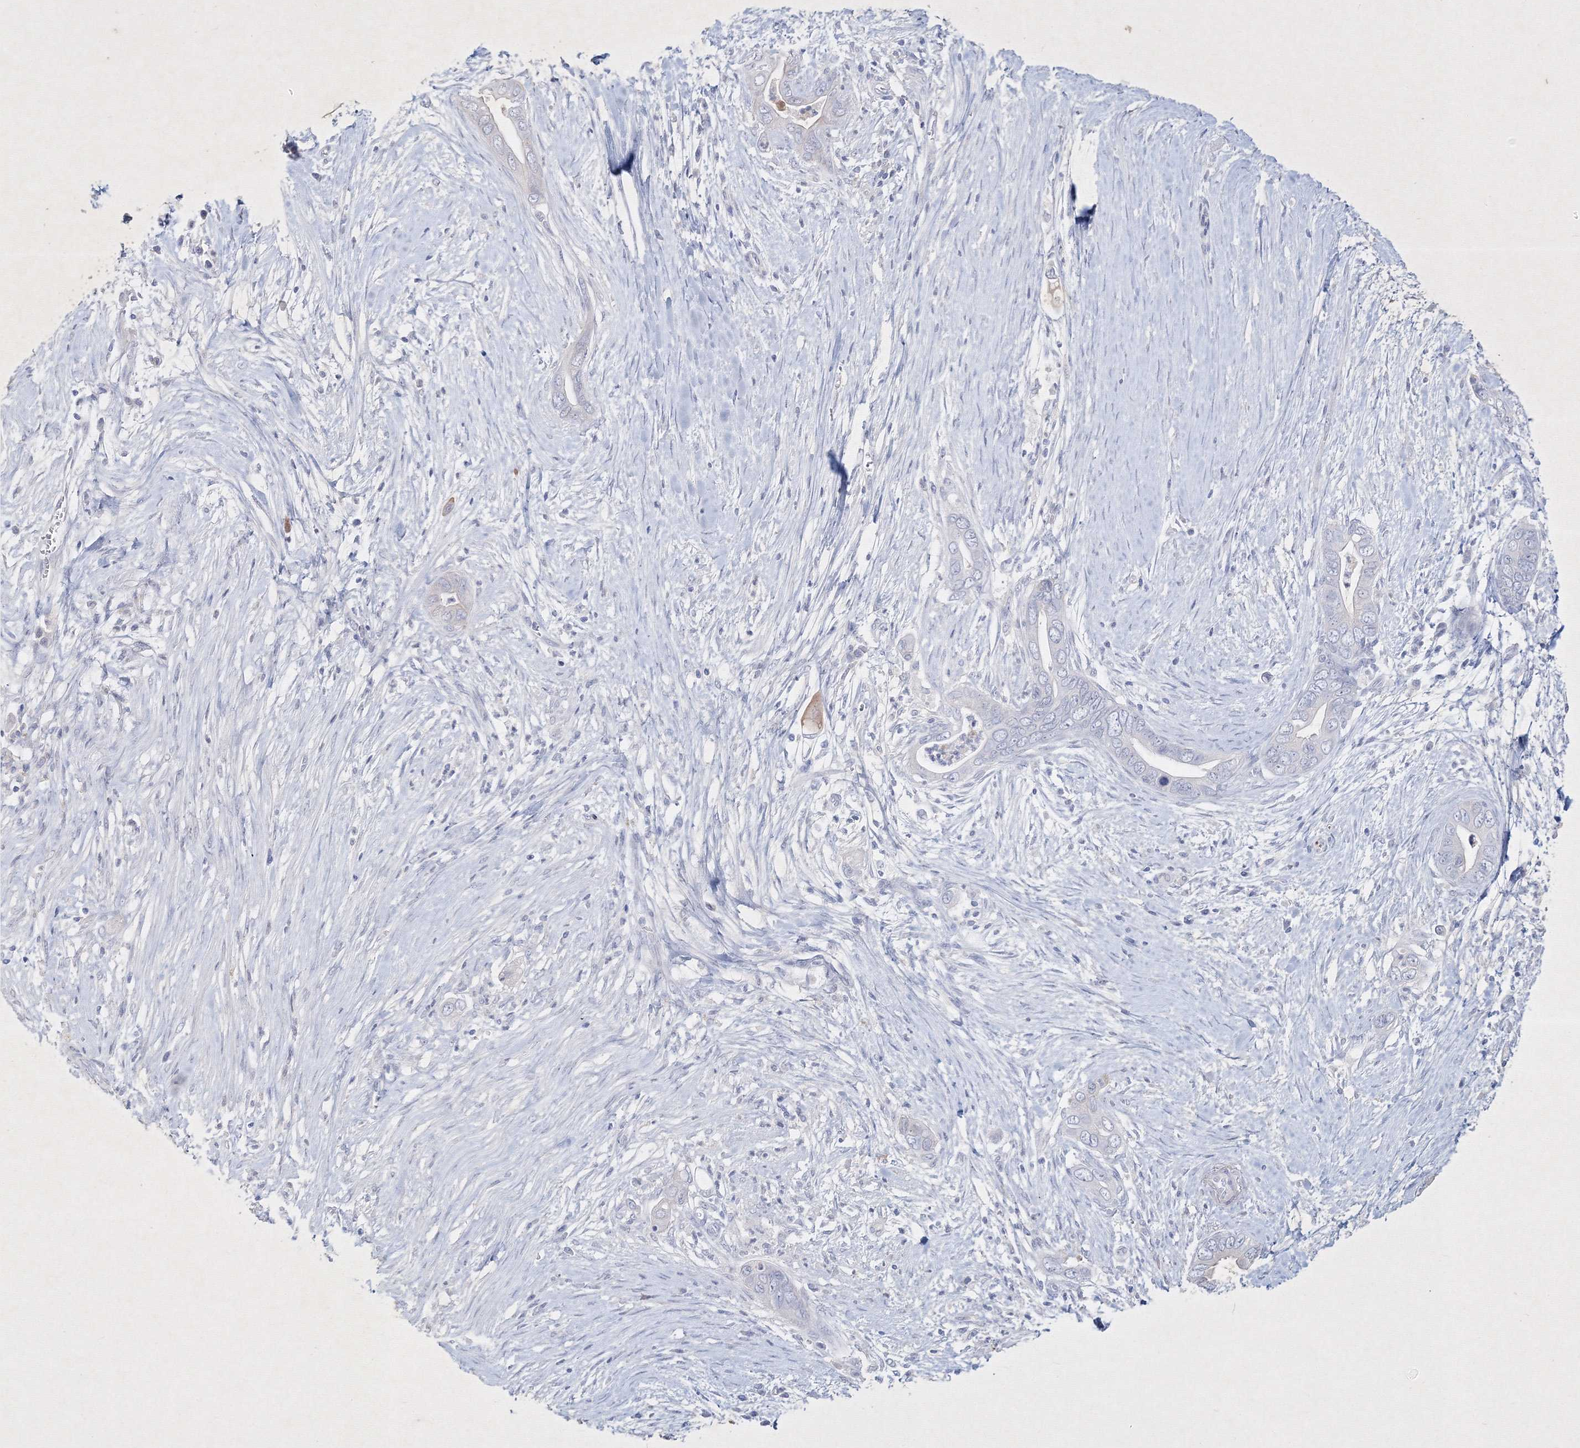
{"staining": {"intensity": "negative", "quantity": "none", "location": "none"}, "tissue": "pancreatic cancer", "cell_type": "Tumor cells", "image_type": "cancer", "snomed": [{"axis": "morphology", "description": "Adenocarcinoma, NOS"}, {"axis": "topography", "description": "Pancreas"}], "caption": "Immunohistochemistry micrograph of neoplastic tissue: human adenocarcinoma (pancreatic) stained with DAB exhibits no significant protein expression in tumor cells.", "gene": "CXXC4", "patient": {"sex": "male", "age": 75}}